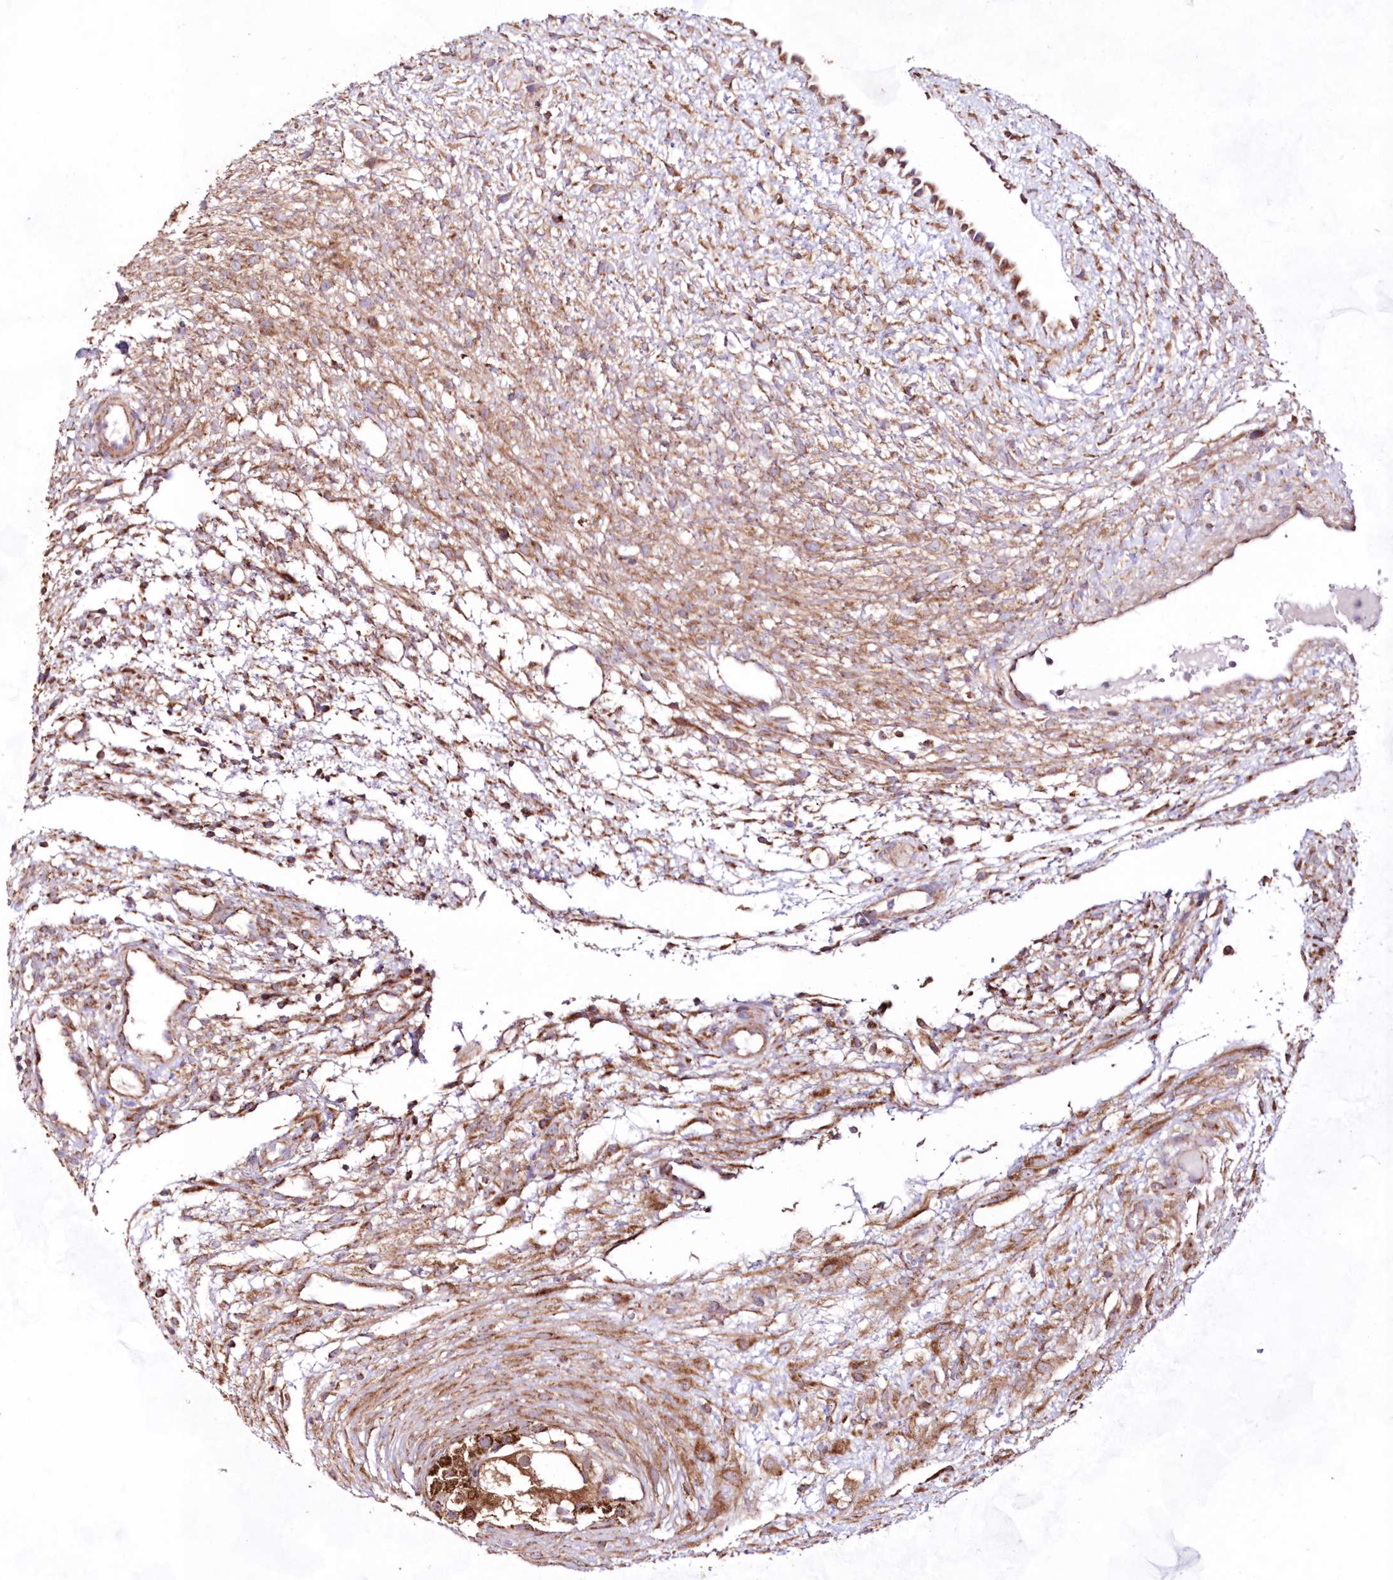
{"staining": {"intensity": "moderate", "quantity": "25%-75%", "location": "cytoplasmic/membranous"}, "tissue": "ovary", "cell_type": "Ovarian stroma cells", "image_type": "normal", "snomed": [{"axis": "morphology", "description": "Normal tissue, NOS"}, {"axis": "morphology", "description": "Cyst, NOS"}, {"axis": "topography", "description": "Ovary"}], "caption": "Brown immunohistochemical staining in normal human ovary shows moderate cytoplasmic/membranous positivity in about 25%-75% of ovarian stroma cells.", "gene": "HADHB", "patient": {"sex": "female", "age": 18}}